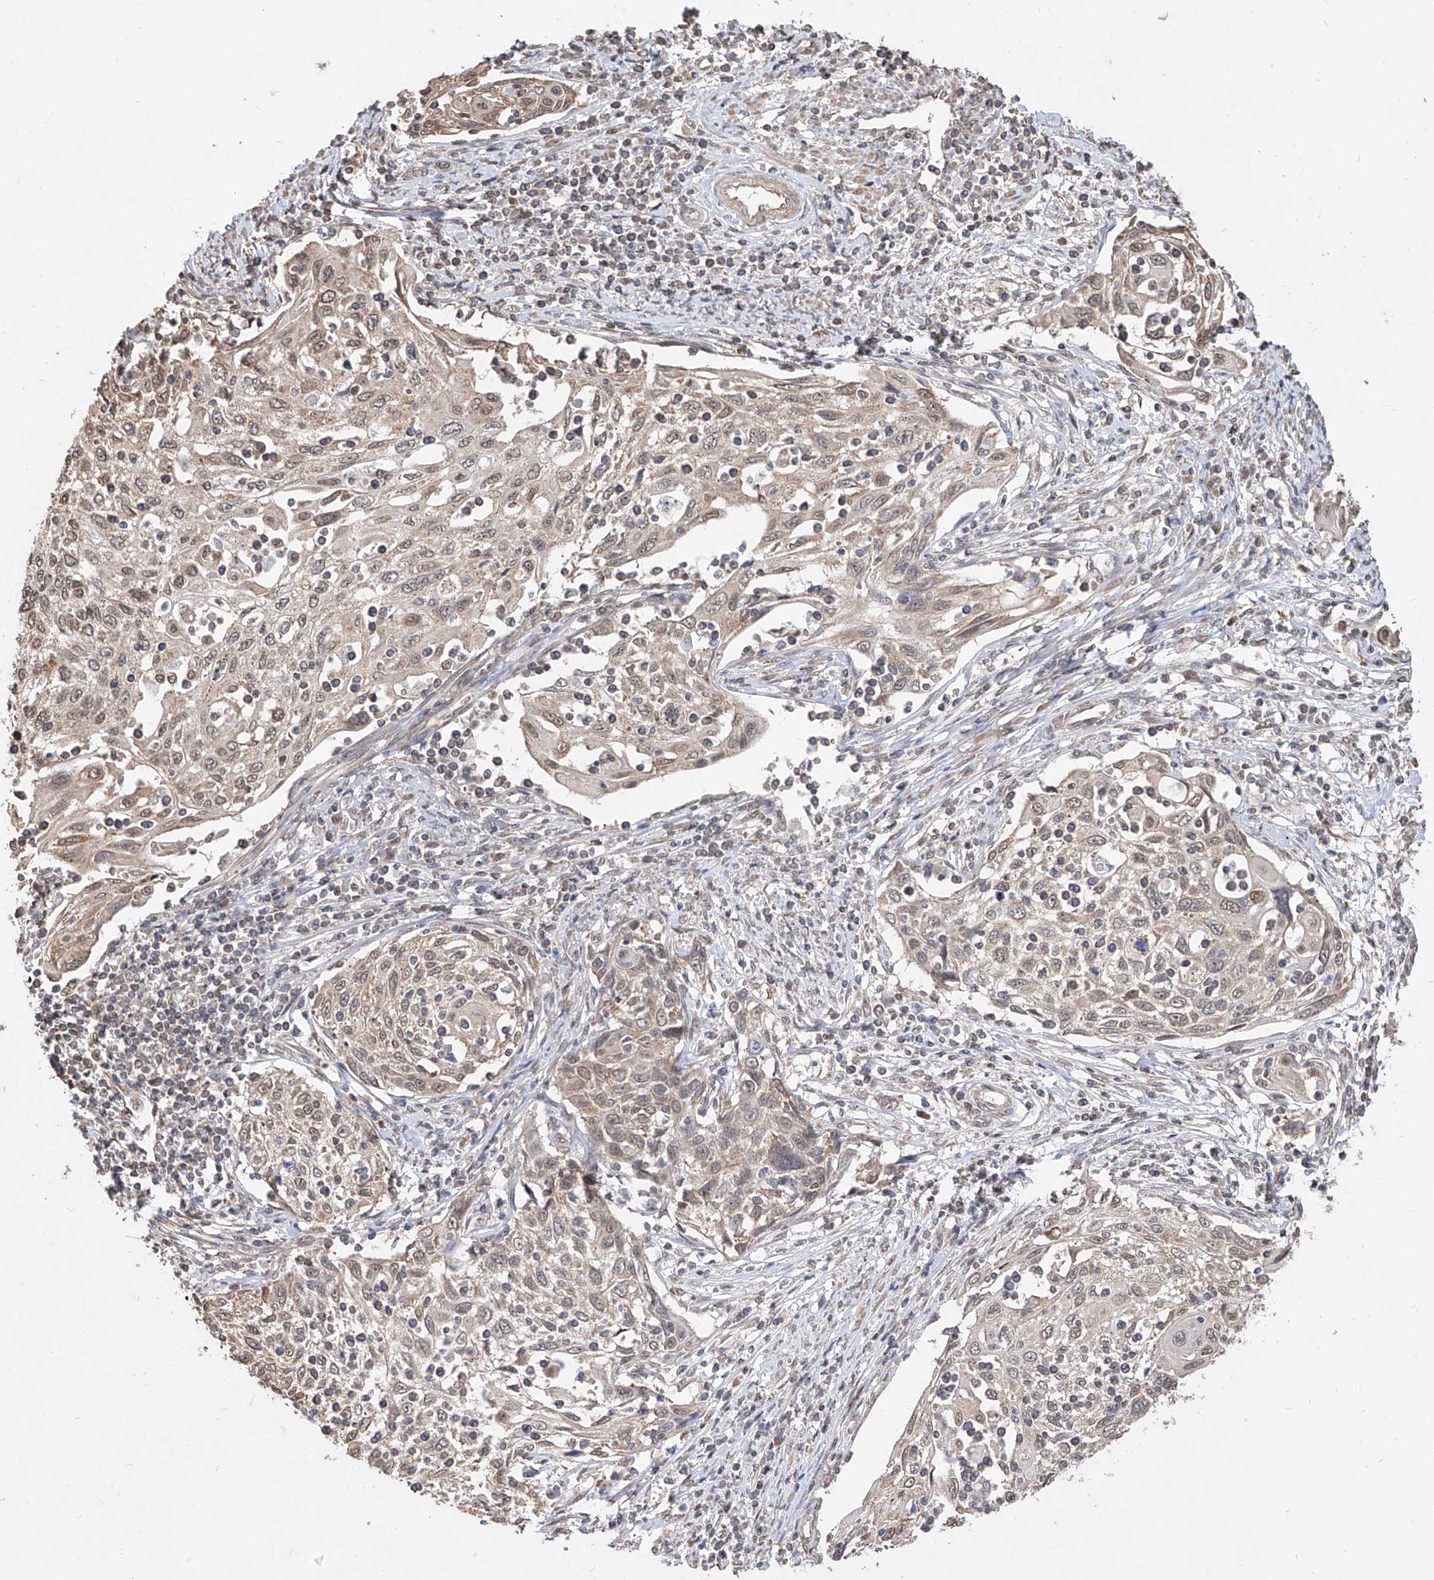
{"staining": {"intensity": "weak", "quantity": ">75%", "location": "cytoplasmic/membranous,nuclear"}, "tissue": "cervical cancer", "cell_type": "Tumor cells", "image_type": "cancer", "snomed": [{"axis": "morphology", "description": "Squamous cell carcinoma, NOS"}, {"axis": "topography", "description": "Cervix"}], "caption": "A histopathology image of human cervical cancer (squamous cell carcinoma) stained for a protein reveals weak cytoplasmic/membranous and nuclear brown staining in tumor cells.", "gene": "C8orf82", "patient": {"sex": "female", "age": 70}}